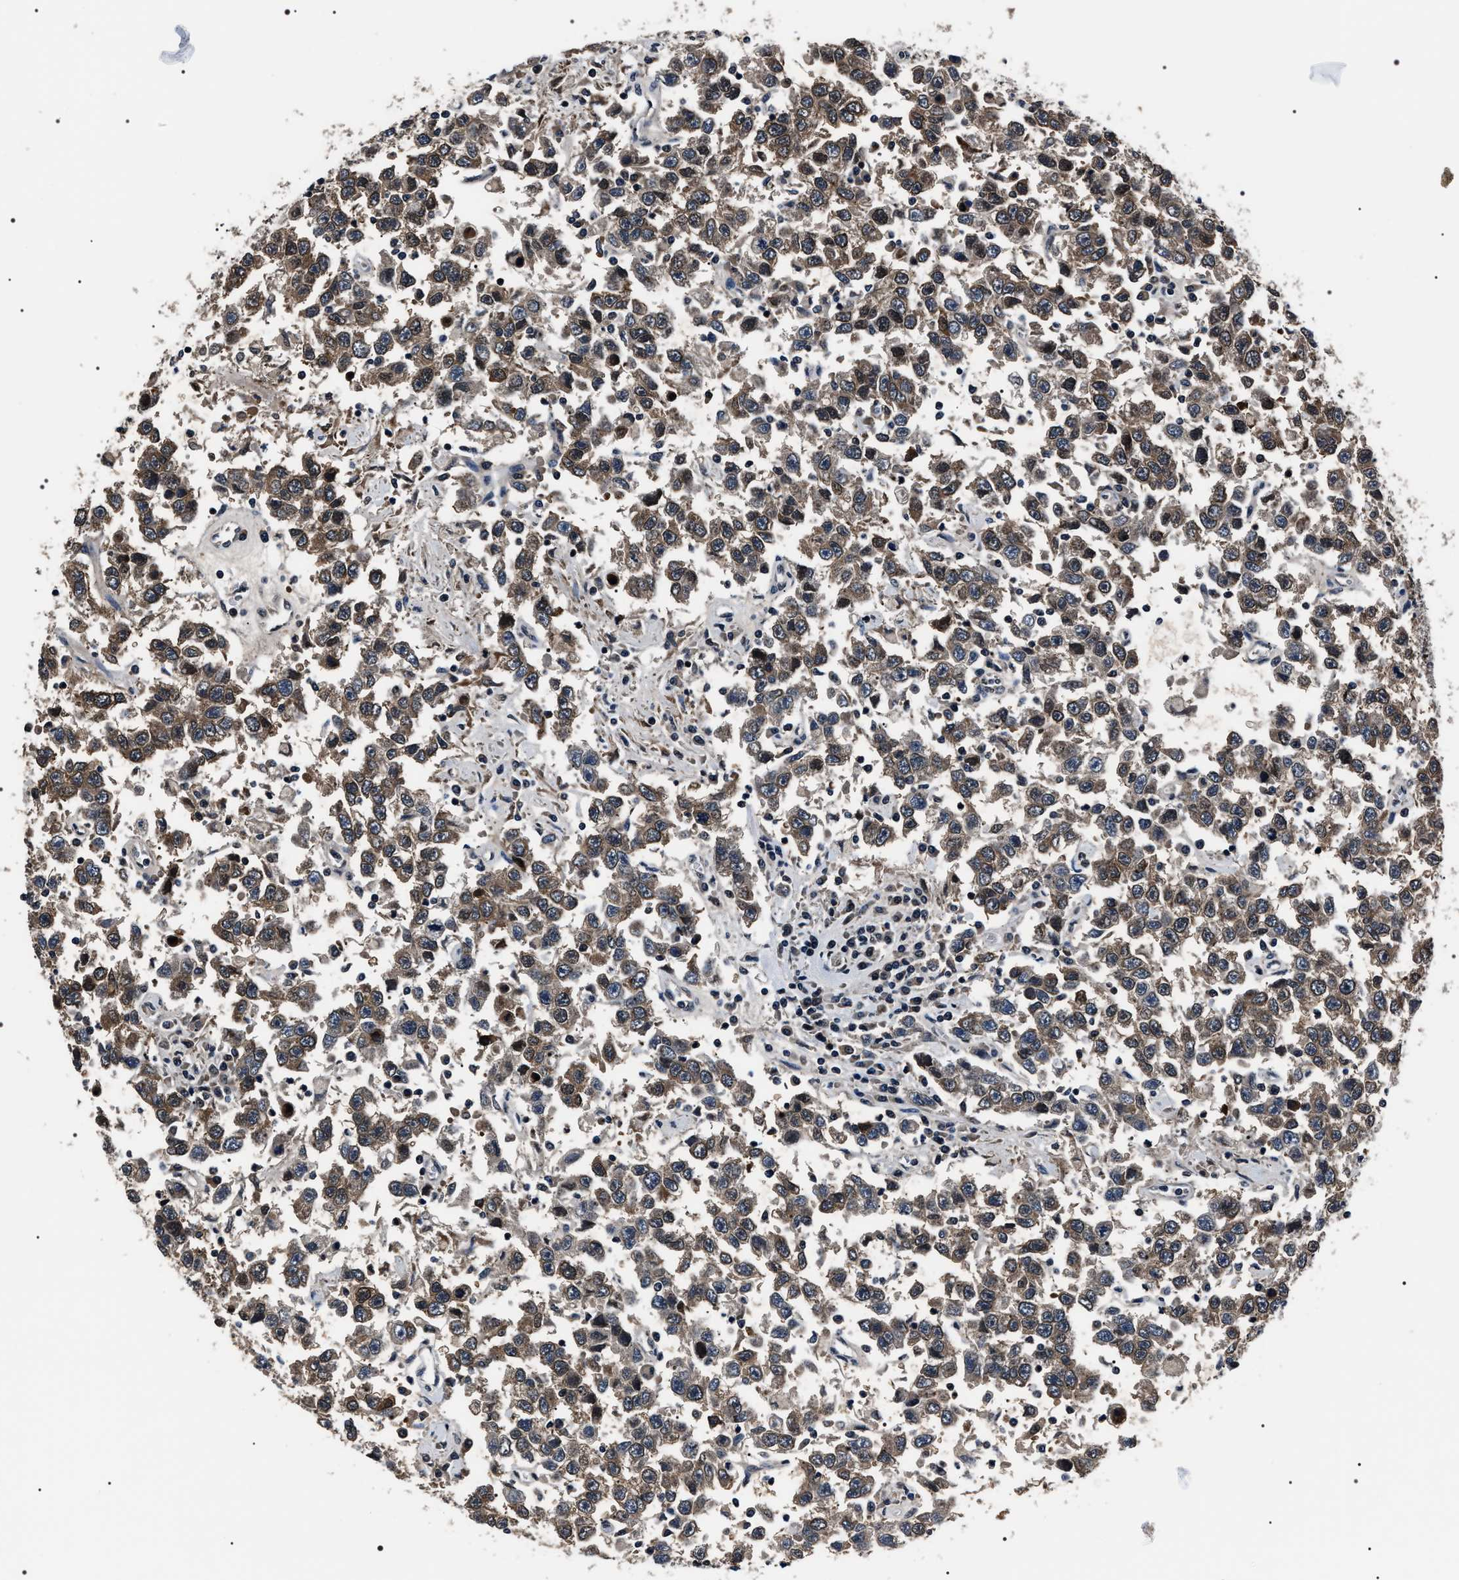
{"staining": {"intensity": "moderate", "quantity": ">75%", "location": "cytoplasmic/membranous"}, "tissue": "testis cancer", "cell_type": "Tumor cells", "image_type": "cancer", "snomed": [{"axis": "morphology", "description": "Seminoma, NOS"}, {"axis": "topography", "description": "Testis"}], "caption": "Seminoma (testis) stained for a protein reveals moderate cytoplasmic/membranous positivity in tumor cells.", "gene": "SIPA1", "patient": {"sex": "male", "age": 41}}